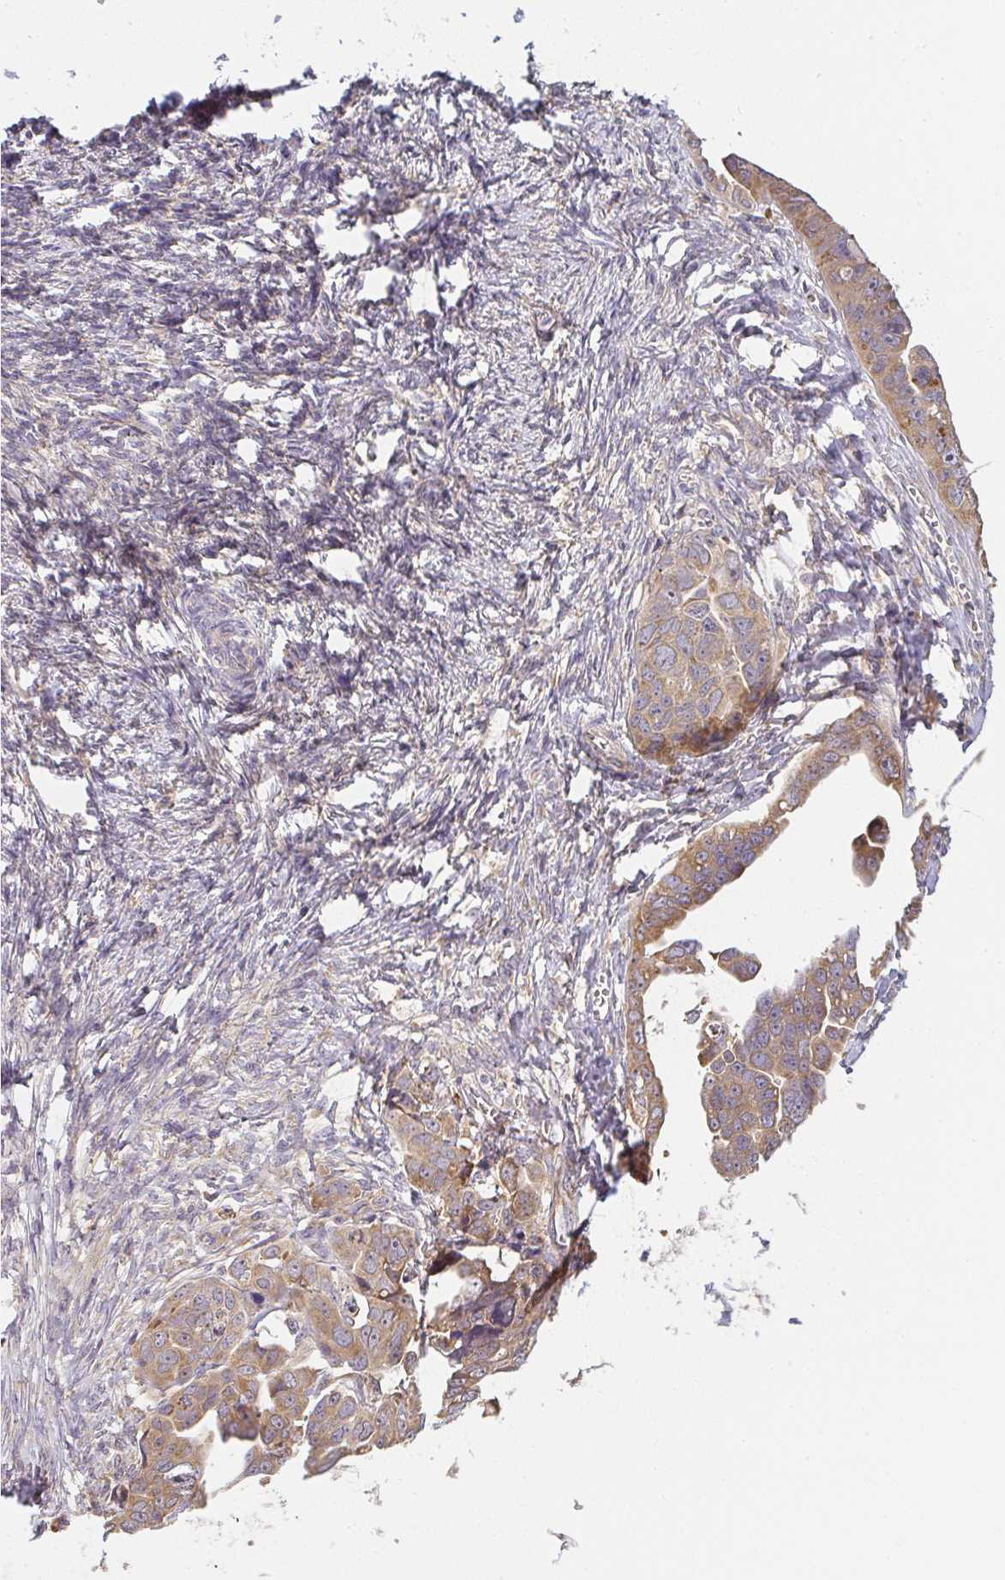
{"staining": {"intensity": "weak", "quantity": ">75%", "location": "cytoplasmic/membranous"}, "tissue": "ovarian cancer", "cell_type": "Tumor cells", "image_type": "cancer", "snomed": [{"axis": "morphology", "description": "Cystadenocarcinoma, serous, NOS"}, {"axis": "topography", "description": "Ovary"}], "caption": "Protein staining shows weak cytoplasmic/membranous positivity in about >75% of tumor cells in ovarian serous cystadenocarcinoma.", "gene": "SLC35B3", "patient": {"sex": "female", "age": 59}}